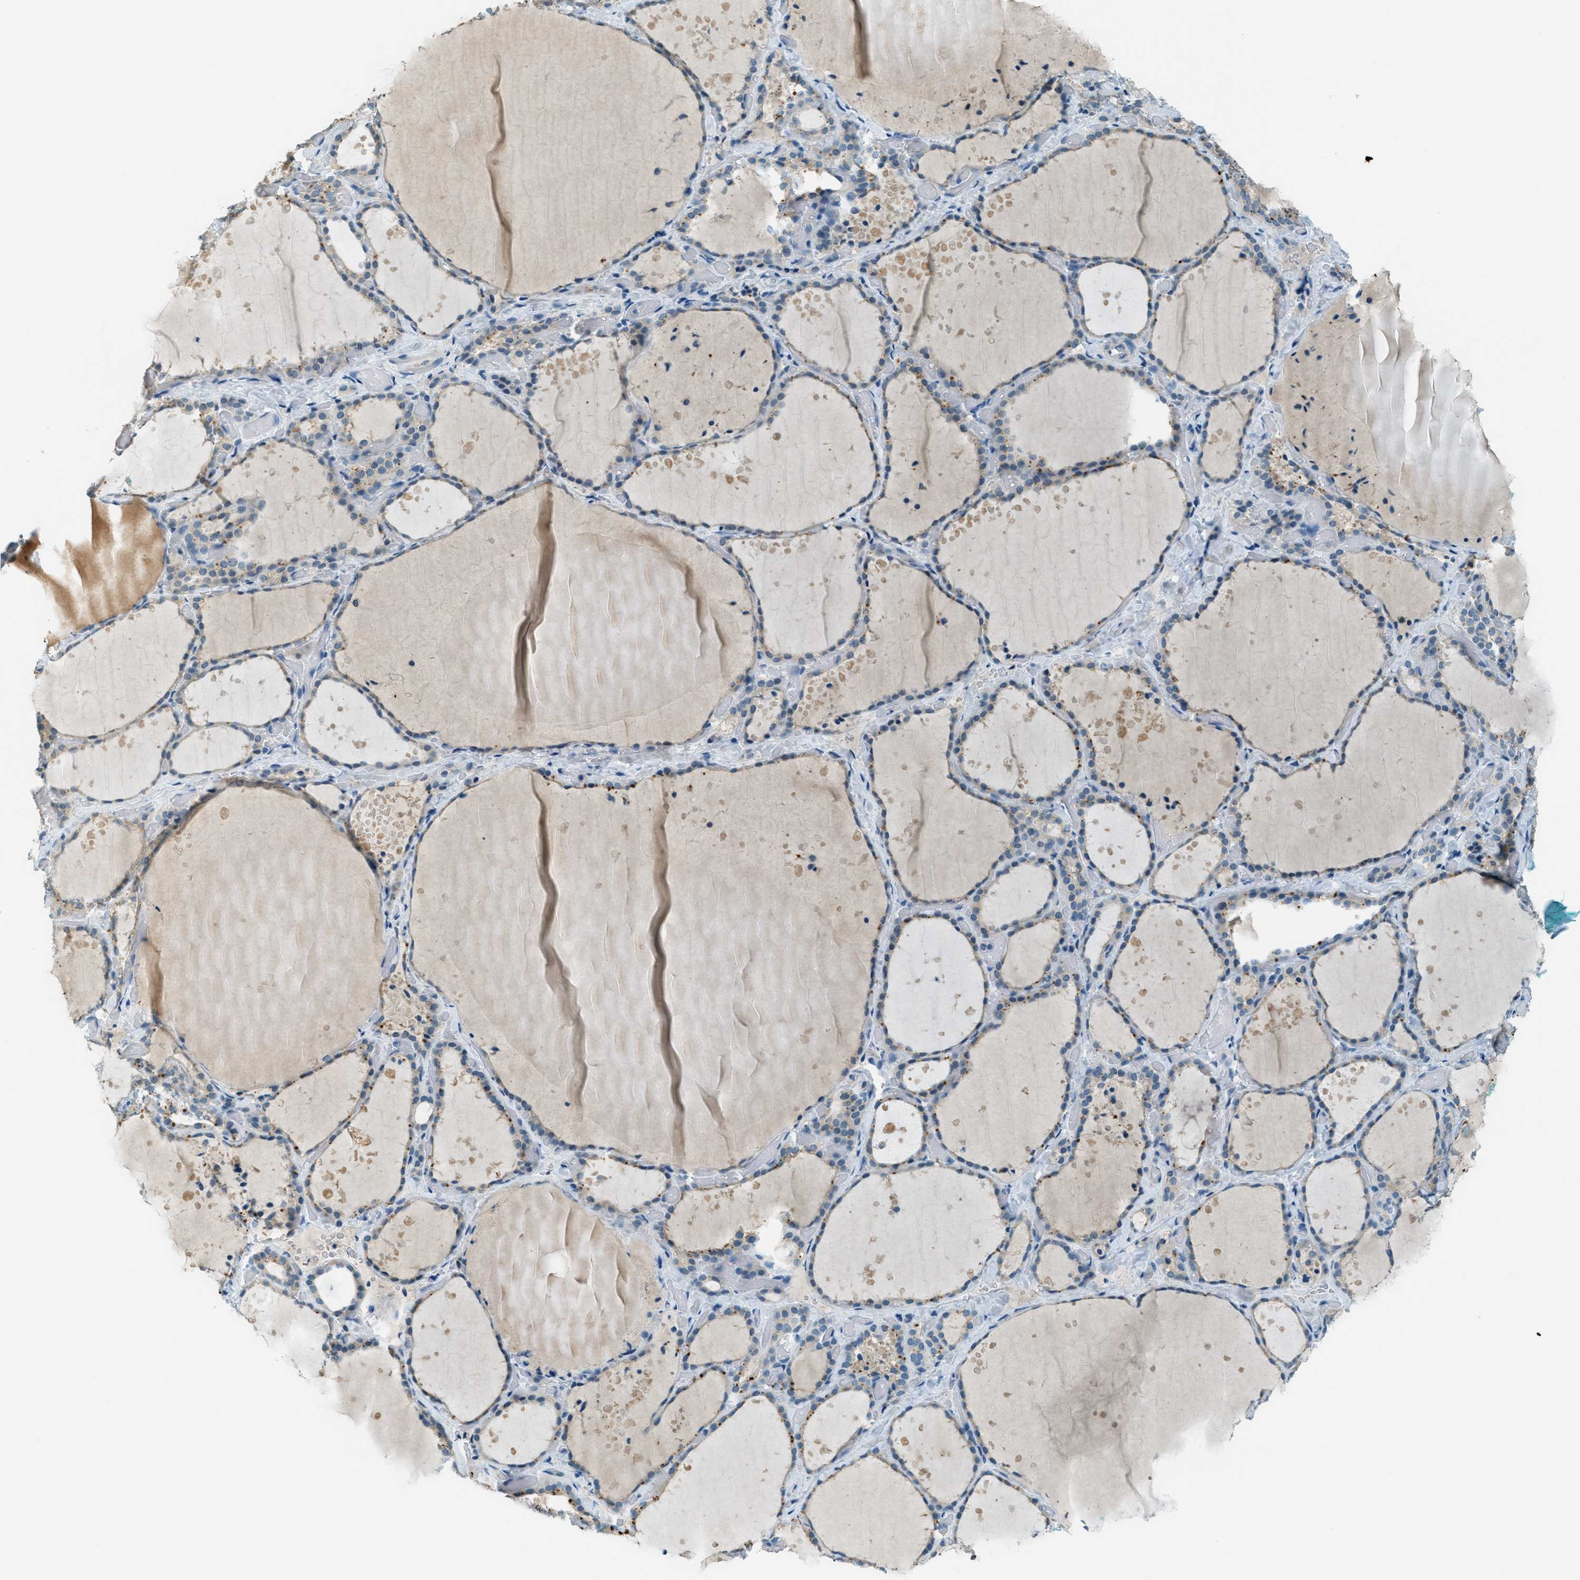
{"staining": {"intensity": "weak", "quantity": "25%-75%", "location": "cytoplasmic/membranous"}, "tissue": "thyroid gland", "cell_type": "Glandular cells", "image_type": "normal", "snomed": [{"axis": "morphology", "description": "Normal tissue, NOS"}, {"axis": "topography", "description": "Thyroid gland"}], "caption": "A micrograph showing weak cytoplasmic/membranous positivity in about 25%-75% of glandular cells in normal thyroid gland, as visualized by brown immunohistochemical staining.", "gene": "MSLN", "patient": {"sex": "female", "age": 44}}